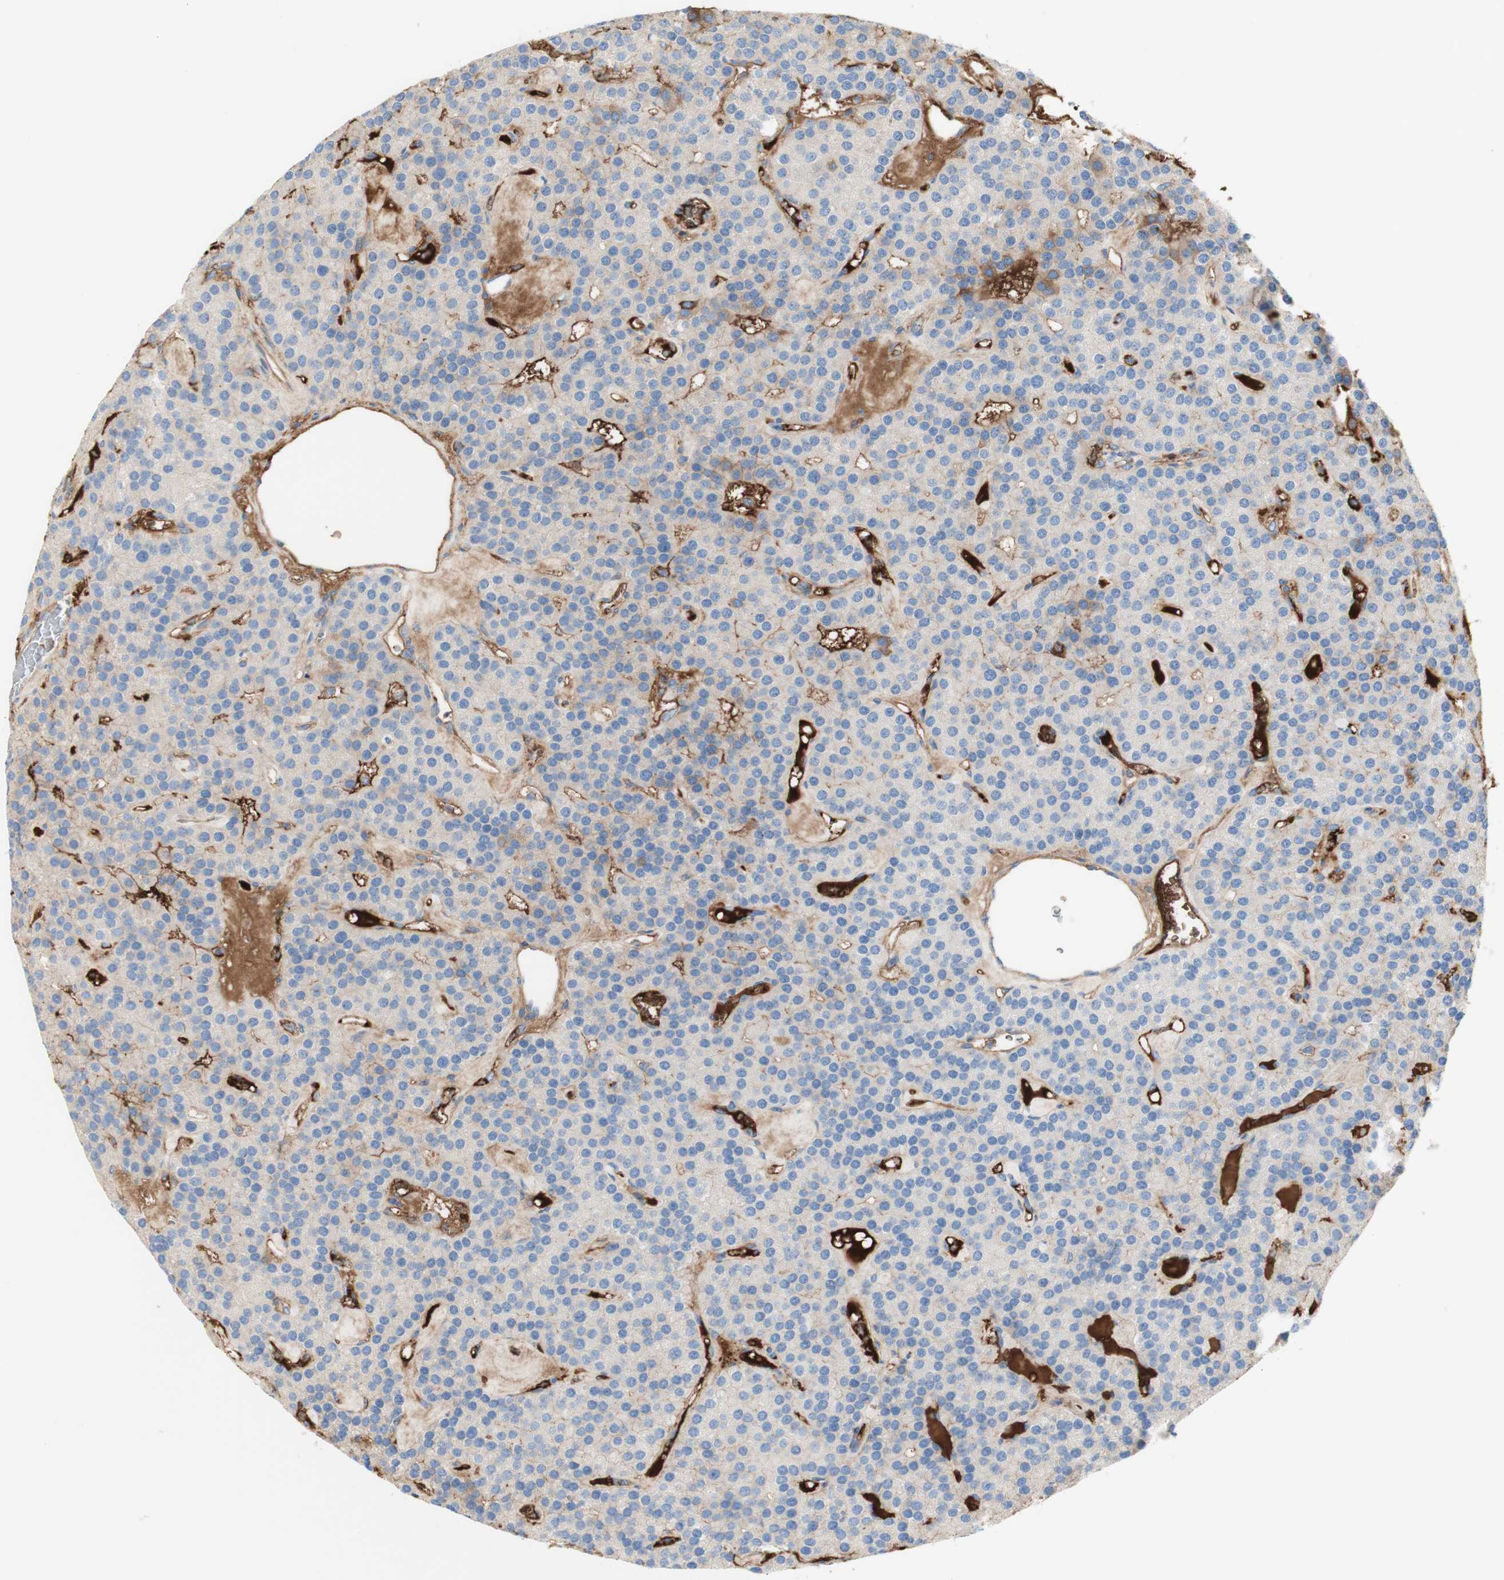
{"staining": {"intensity": "negative", "quantity": "none", "location": "none"}, "tissue": "parathyroid gland", "cell_type": "Glandular cells", "image_type": "normal", "snomed": [{"axis": "morphology", "description": "Normal tissue, NOS"}, {"axis": "morphology", "description": "Adenoma, NOS"}, {"axis": "topography", "description": "Parathyroid gland"}], "caption": "Human parathyroid gland stained for a protein using IHC shows no positivity in glandular cells.", "gene": "KNG1", "patient": {"sex": "female", "age": 86}}